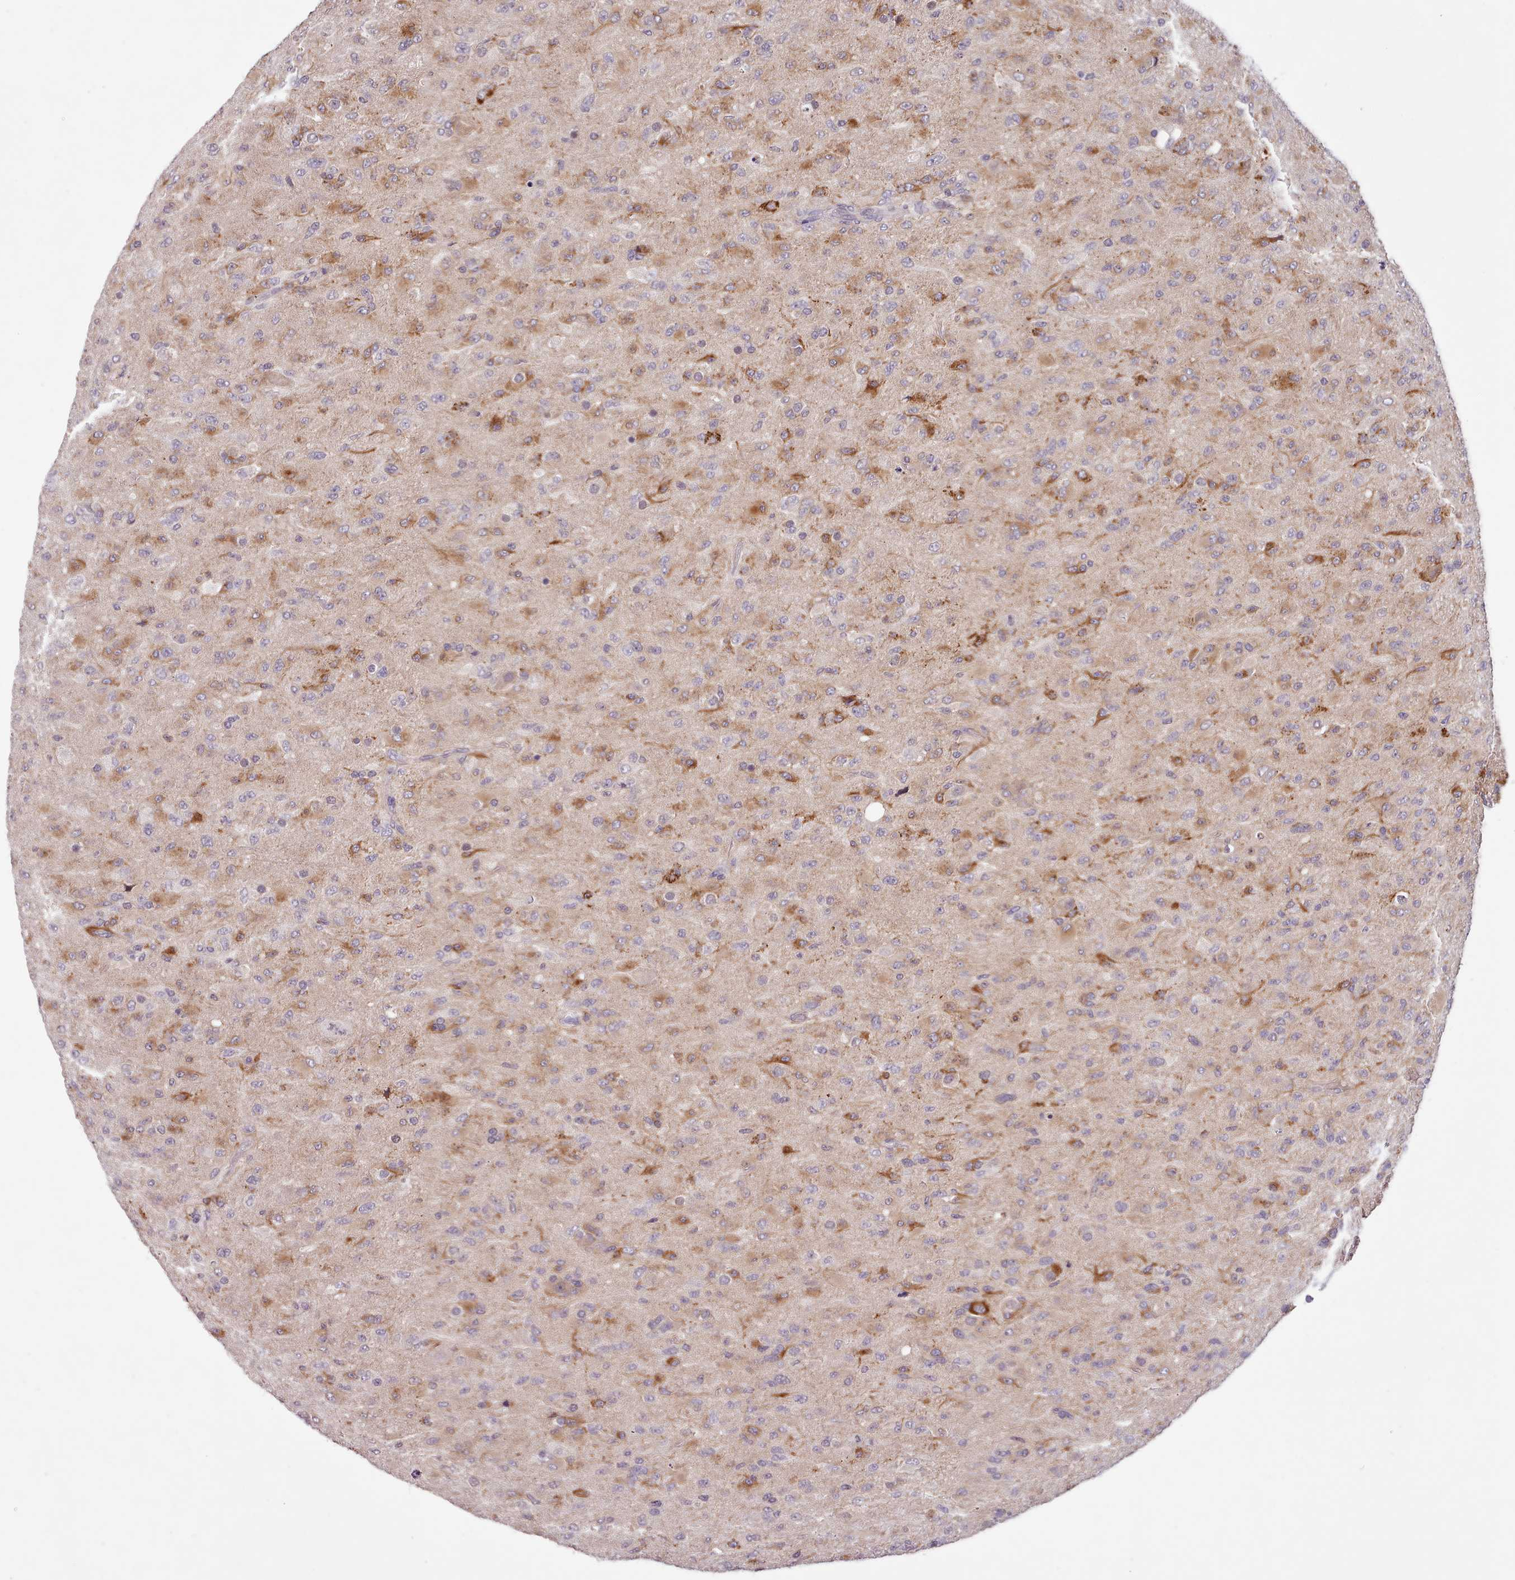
{"staining": {"intensity": "negative", "quantity": "none", "location": "none"}, "tissue": "glioma", "cell_type": "Tumor cells", "image_type": "cancer", "snomed": [{"axis": "morphology", "description": "Glioma, malignant, Low grade"}, {"axis": "topography", "description": "Brain"}], "caption": "High magnification brightfield microscopy of low-grade glioma (malignant) stained with DAB (3,3'-diaminobenzidine) (brown) and counterstained with hematoxylin (blue): tumor cells show no significant positivity.", "gene": "ZNF658", "patient": {"sex": "male", "age": 65}}